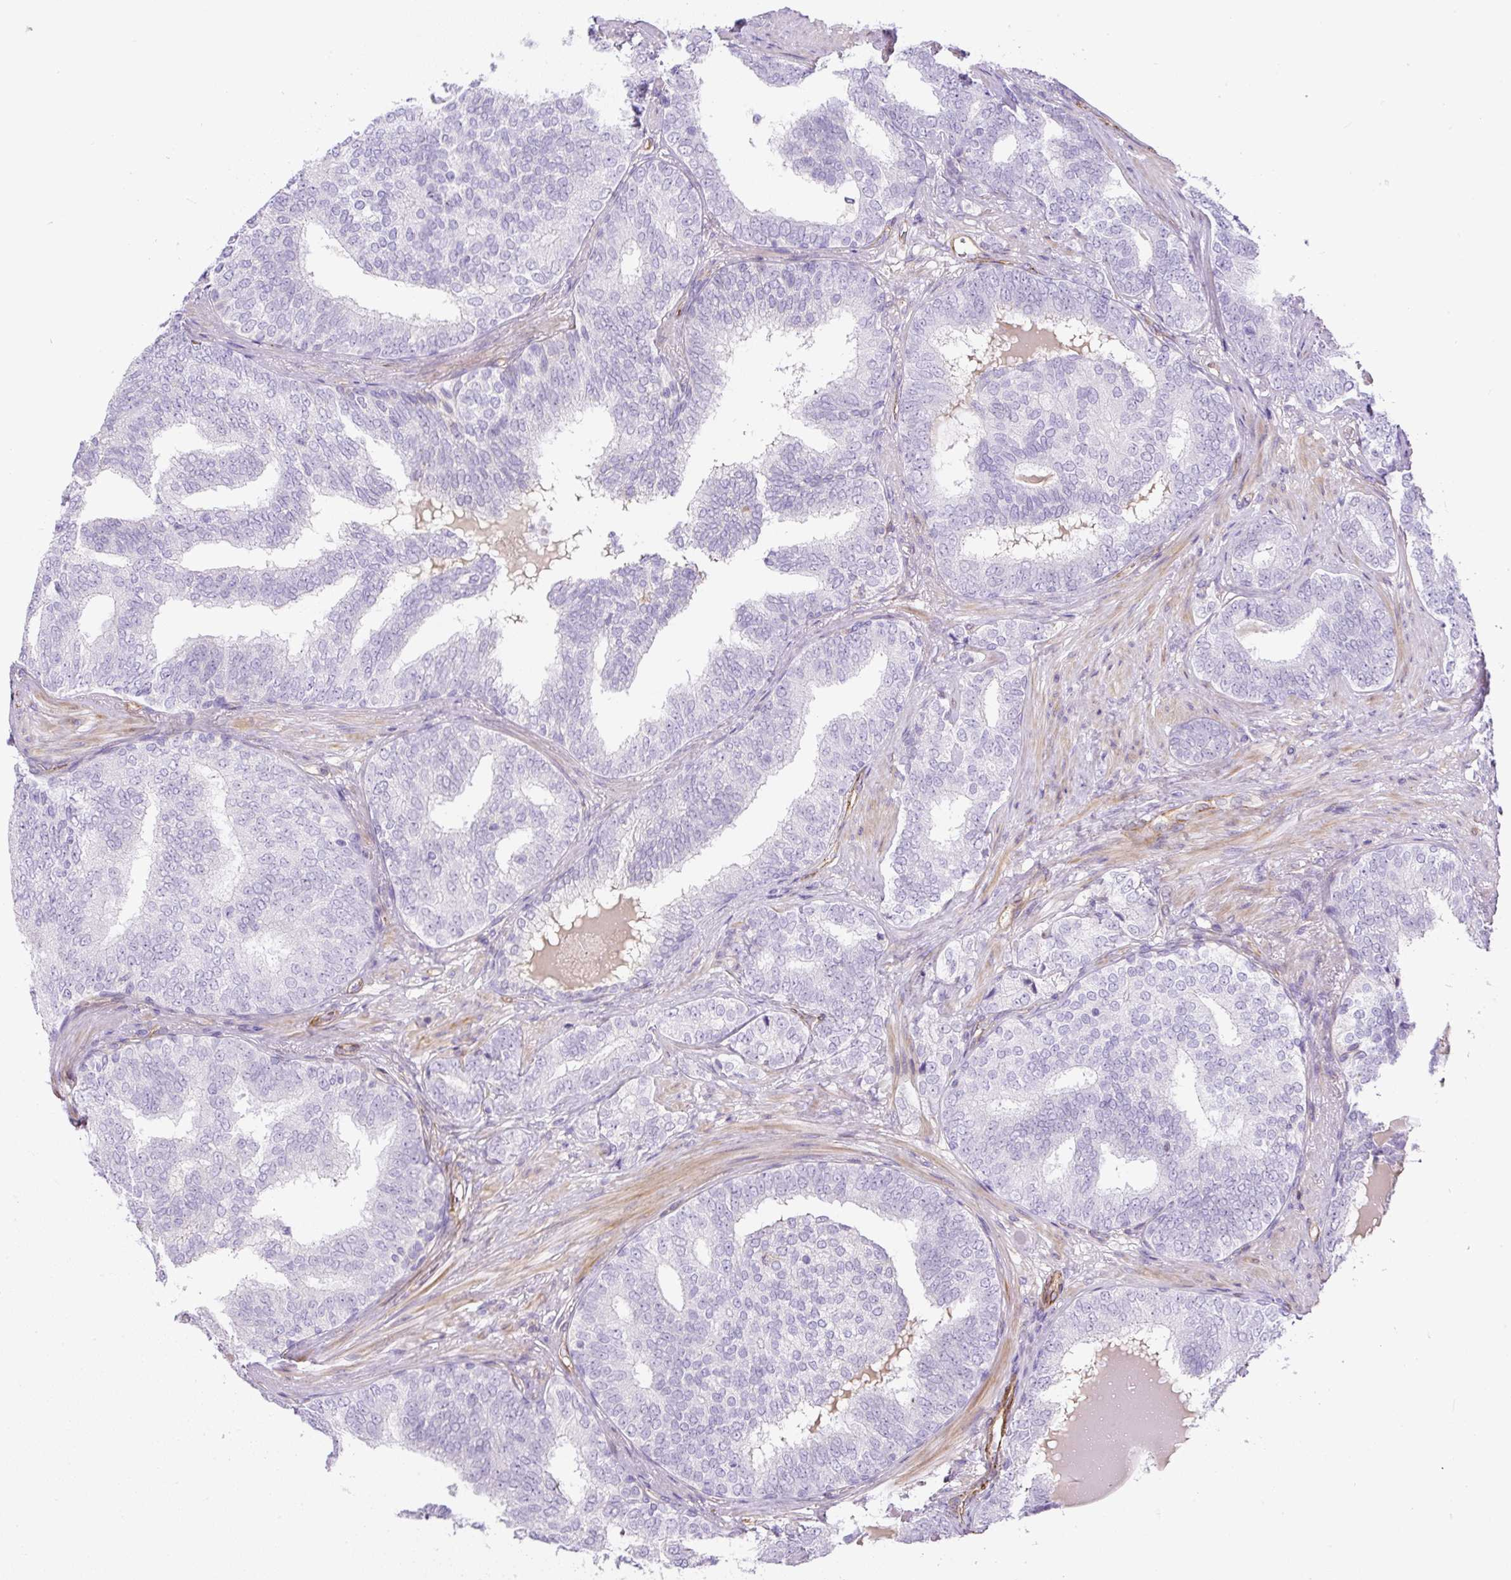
{"staining": {"intensity": "negative", "quantity": "none", "location": "none"}, "tissue": "prostate cancer", "cell_type": "Tumor cells", "image_type": "cancer", "snomed": [{"axis": "morphology", "description": "Adenocarcinoma, High grade"}, {"axis": "topography", "description": "Prostate"}], "caption": "Immunohistochemistry (IHC) histopathology image of human prostate cancer stained for a protein (brown), which demonstrates no positivity in tumor cells.", "gene": "B3GALT5", "patient": {"sex": "male", "age": 72}}